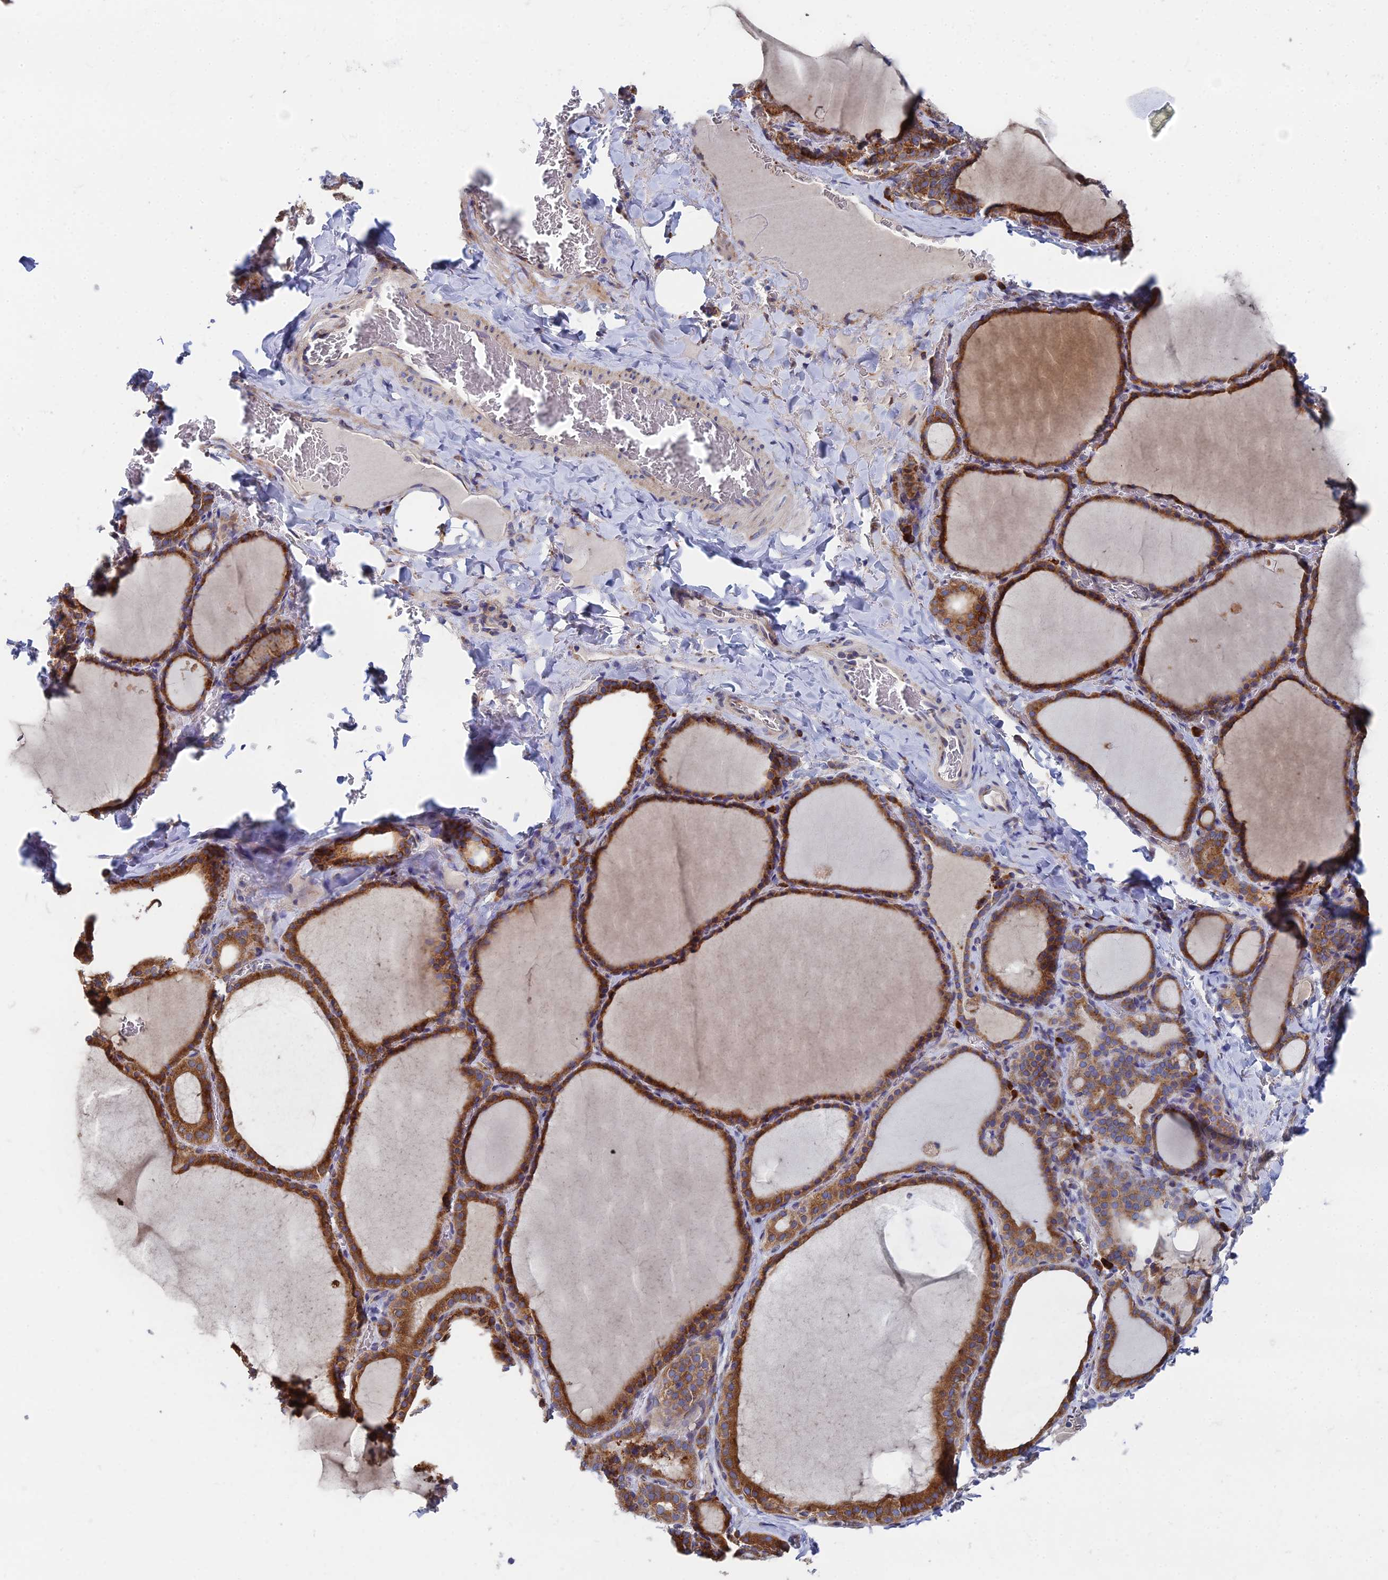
{"staining": {"intensity": "strong", "quantity": ">75%", "location": "cytoplasmic/membranous"}, "tissue": "thyroid gland", "cell_type": "Glandular cells", "image_type": "normal", "snomed": [{"axis": "morphology", "description": "Normal tissue, NOS"}, {"axis": "topography", "description": "Thyroid gland"}], "caption": "DAB (3,3'-diaminobenzidine) immunohistochemical staining of normal thyroid gland shows strong cytoplasmic/membranous protein expression in about >75% of glandular cells. The staining was performed using DAB, with brown indicating positive protein expression. Nuclei are stained blue with hematoxylin.", "gene": "CLCN3", "patient": {"sex": "female", "age": 39}}